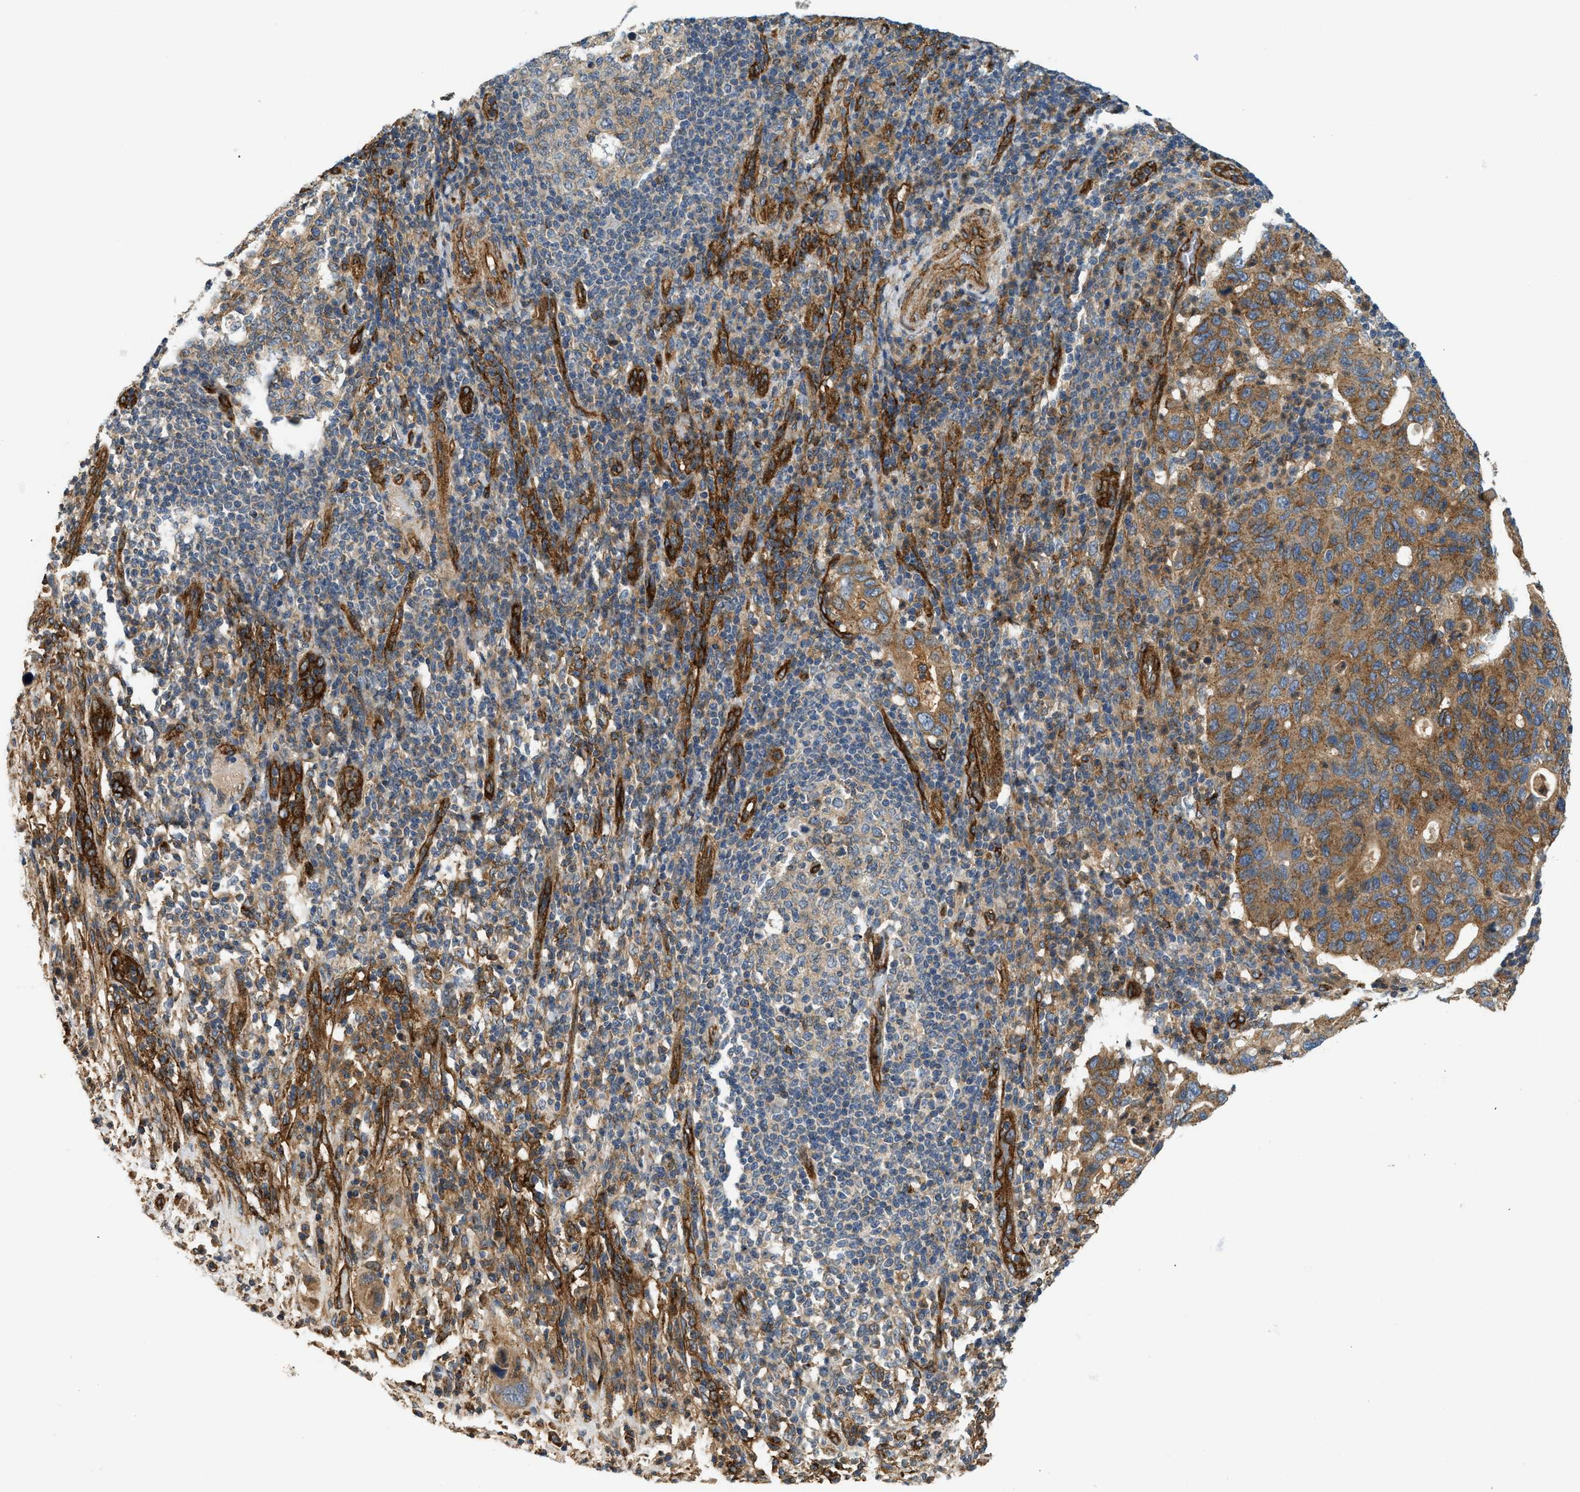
{"staining": {"intensity": "moderate", "quantity": ">75%", "location": "cytoplasmic/membranous"}, "tissue": "pancreatic cancer", "cell_type": "Tumor cells", "image_type": "cancer", "snomed": [{"axis": "morphology", "description": "Adenocarcinoma, NOS"}, {"axis": "topography", "description": "Pancreas"}], "caption": "Pancreatic cancer stained with immunohistochemistry displays moderate cytoplasmic/membranous positivity in approximately >75% of tumor cells.", "gene": "HIP1", "patient": {"sex": "female", "age": 71}}